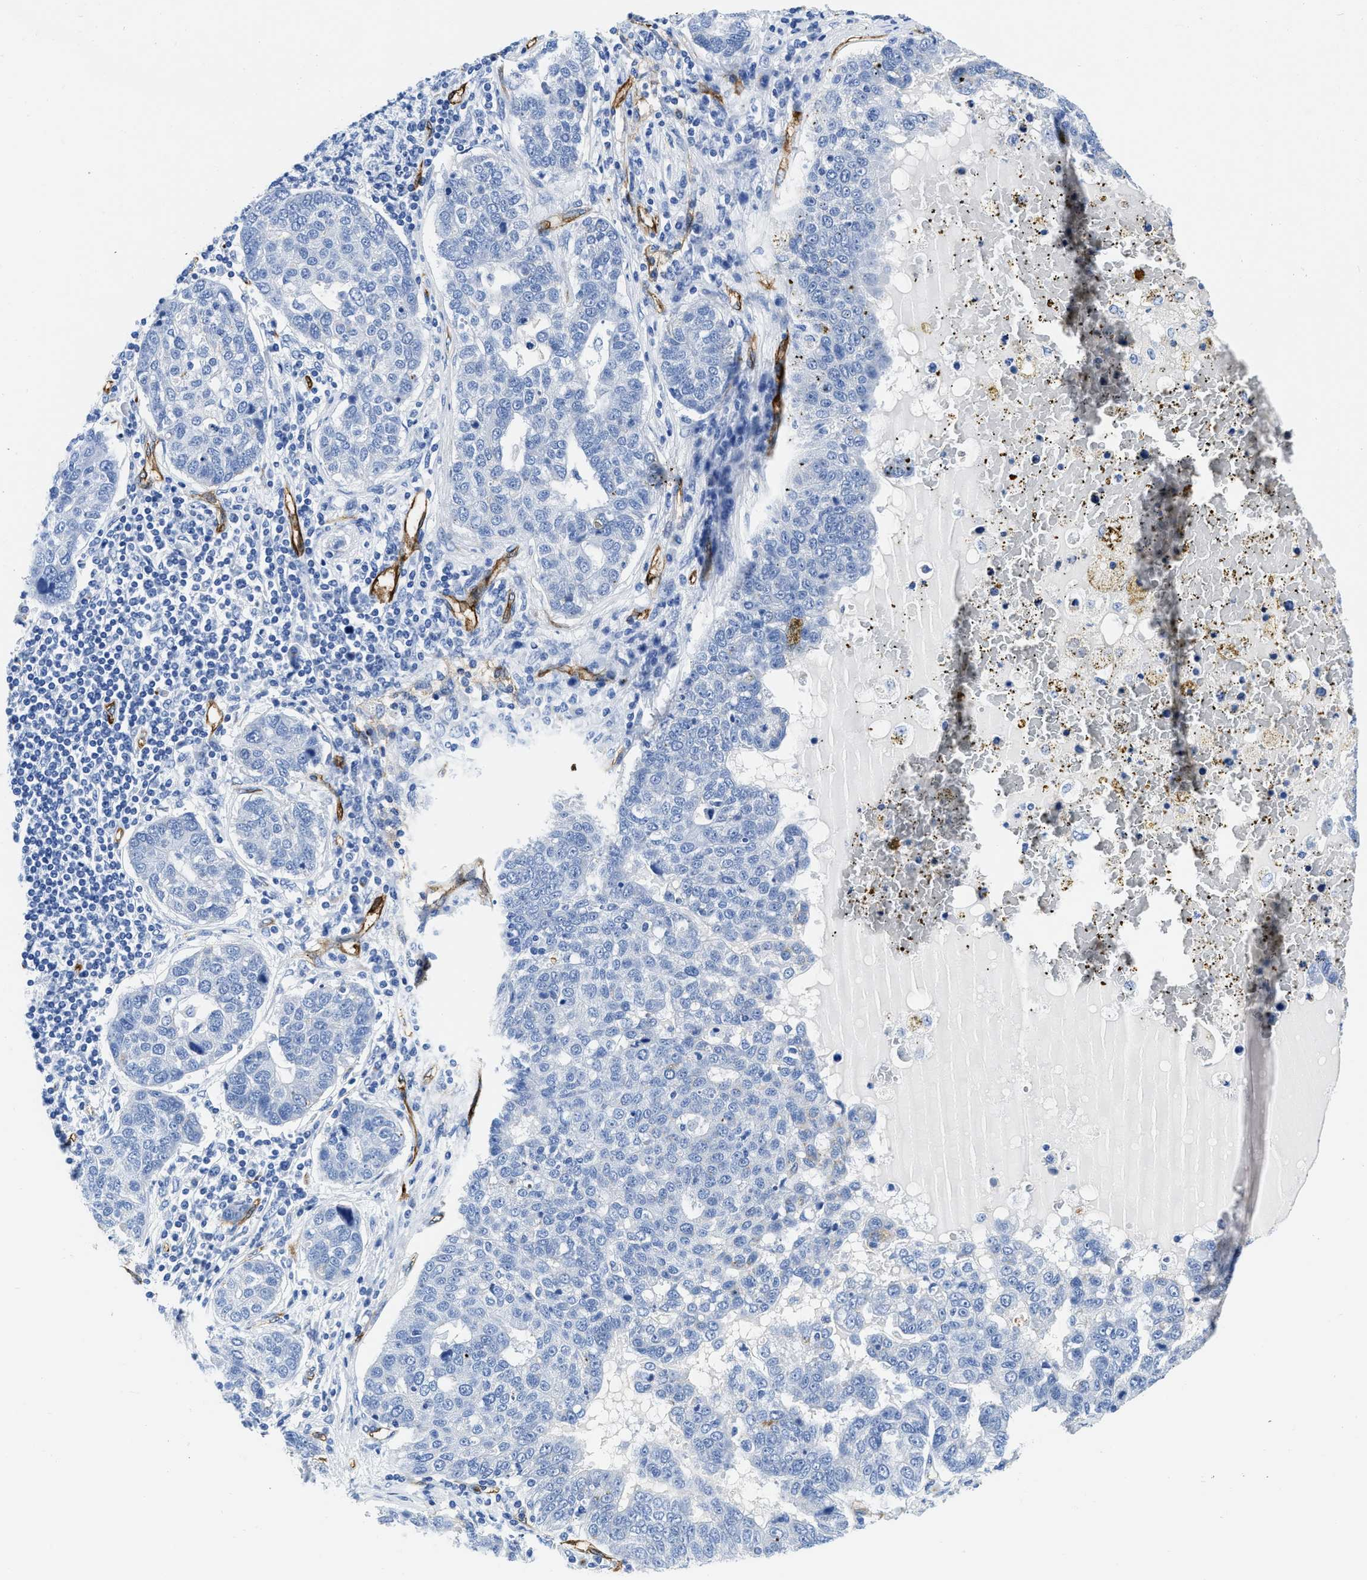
{"staining": {"intensity": "negative", "quantity": "none", "location": "none"}, "tissue": "pancreatic cancer", "cell_type": "Tumor cells", "image_type": "cancer", "snomed": [{"axis": "morphology", "description": "Adenocarcinoma, NOS"}, {"axis": "topography", "description": "Pancreas"}], "caption": "Immunohistochemistry histopathology image of pancreatic adenocarcinoma stained for a protein (brown), which demonstrates no expression in tumor cells.", "gene": "TVP23B", "patient": {"sex": "female", "age": 61}}